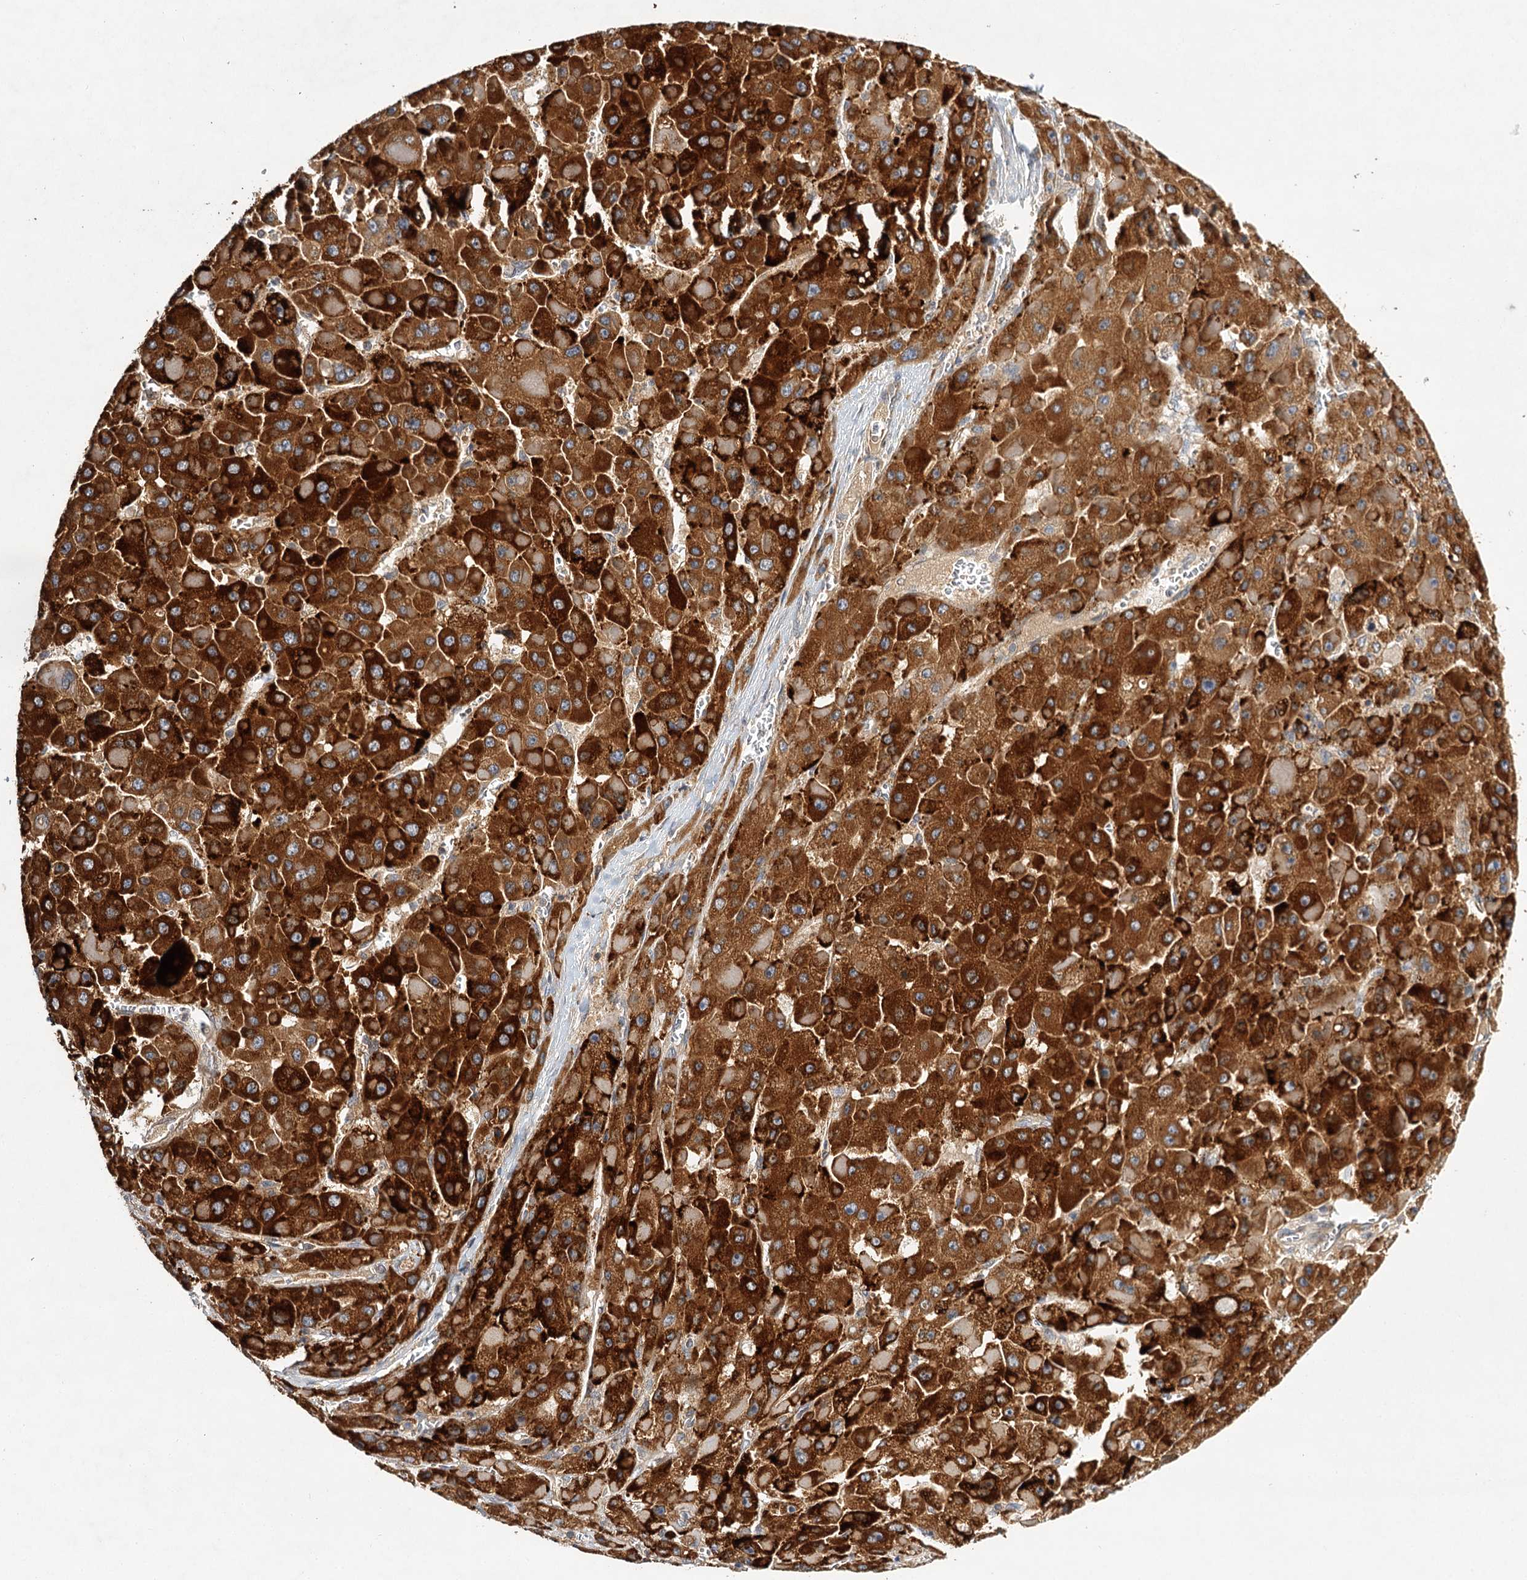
{"staining": {"intensity": "strong", "quantity": ">75%", "location": "cytoplasmic/membranous"}, "tissue": "liver cancer", "cell_type": "Tumor cells", "image_type": "cancer", "snomed": [{"axis": "morphology", "description": "Carcinoma, Hepatocellular, NOS"}, {"axis": "topography", "description": "Liver"}], "caption": "Liver cancer (hepatocellular carcinoma) tissue displays strong cytoplasmic/membranous positivity in approximately >75% of tumor cells, visualized by immunohistochemistry.", "gene": "LSS", "patient": {"sex": "female", "age": 73}}